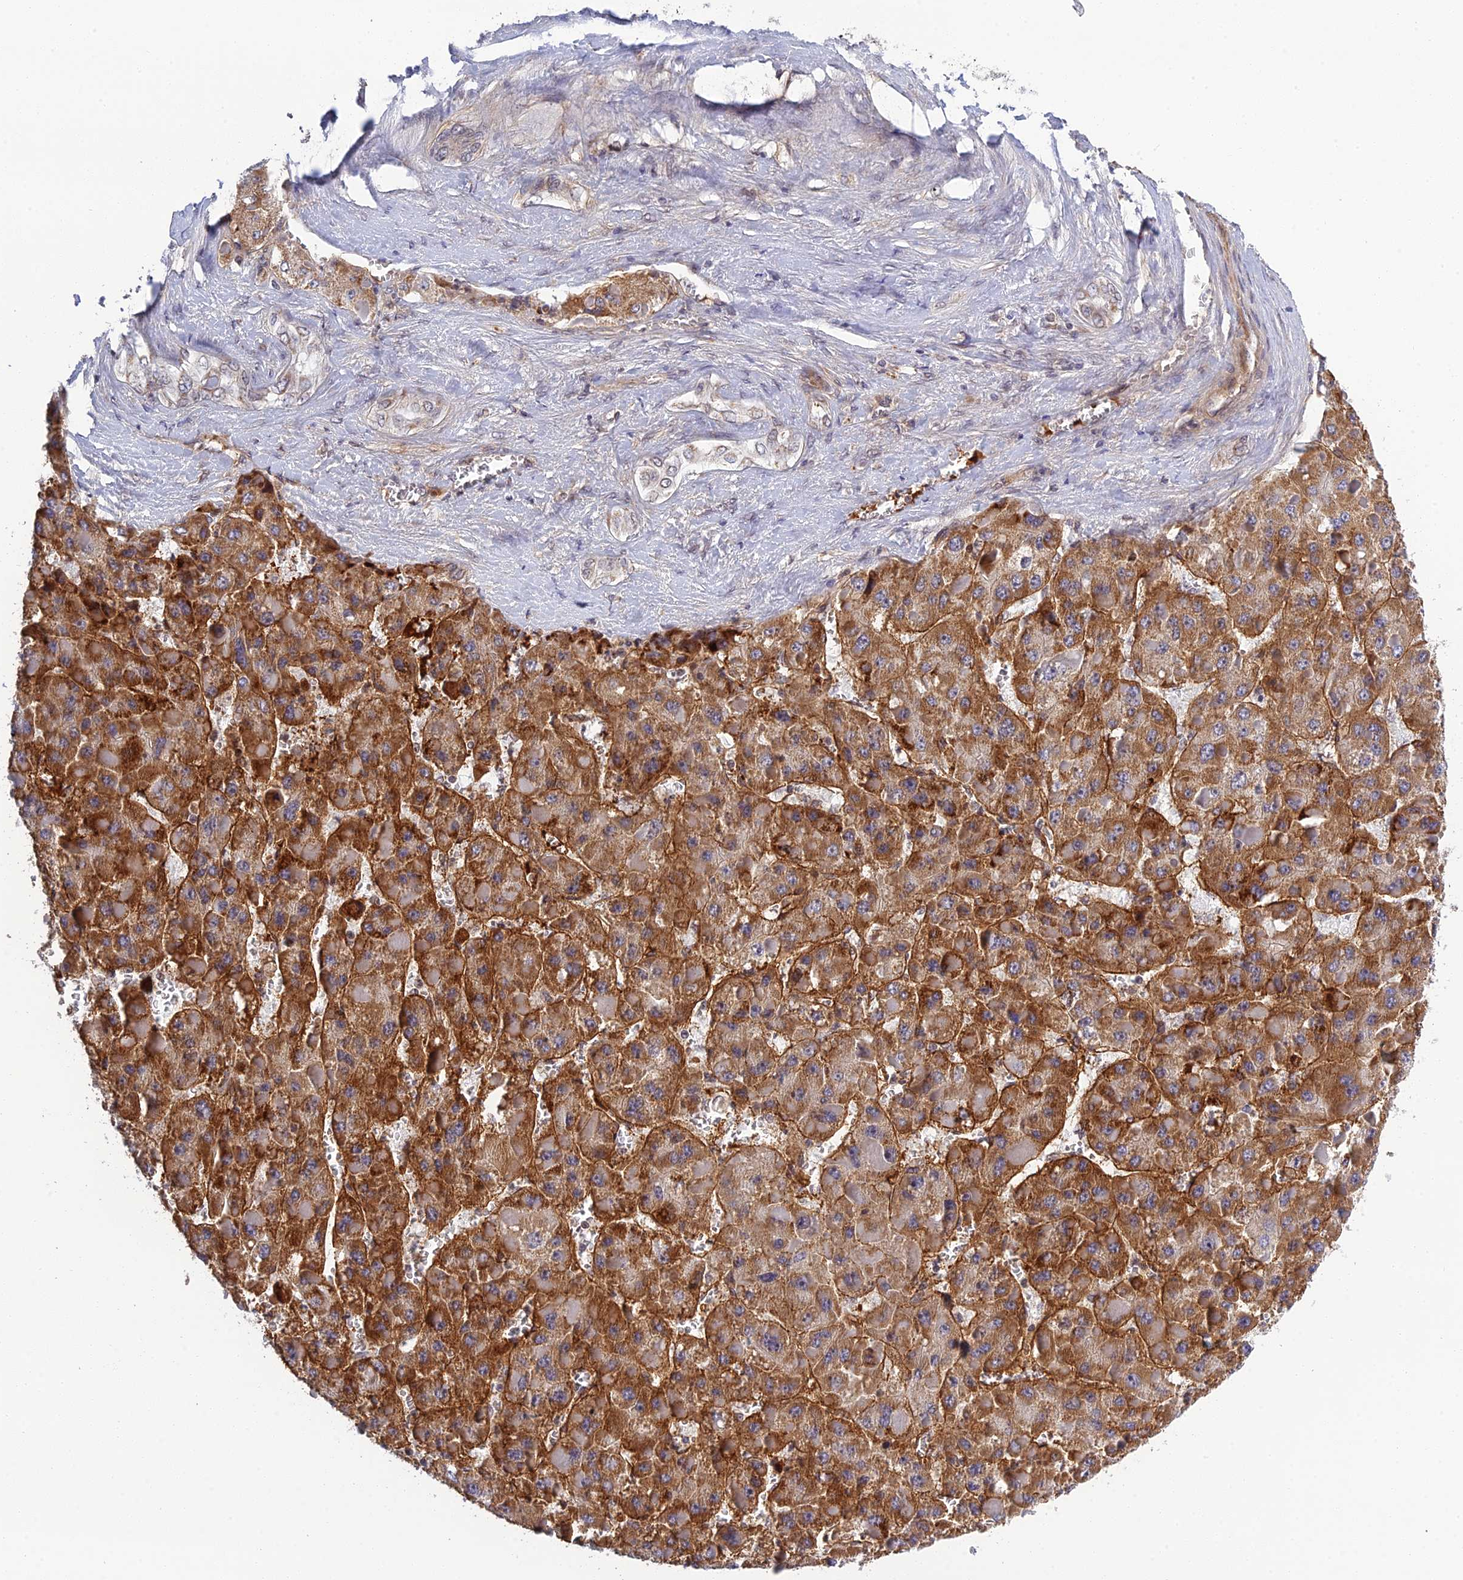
{"staining": {"intensity": "strong", "quantity": ">75%", "location": "cytoplasmic/membranous"}, "tissue": "liver cancer", "cell_type": "Tumor cells", "image_type": "cancer", "snomed": [{"axis": "morphology", "description": "Carcinoma, Hepatocellular, NOS"}, {"axis": "topography", "description": "Liver"}], "caption": "The immunohistochemical stain labels strong cytoplasmic/membranous staining in tumor cells of hepatocellular carcinoma (liver) tissue.", "gene": "REXO1", "patient": {"sex": "female", "age": 73}}